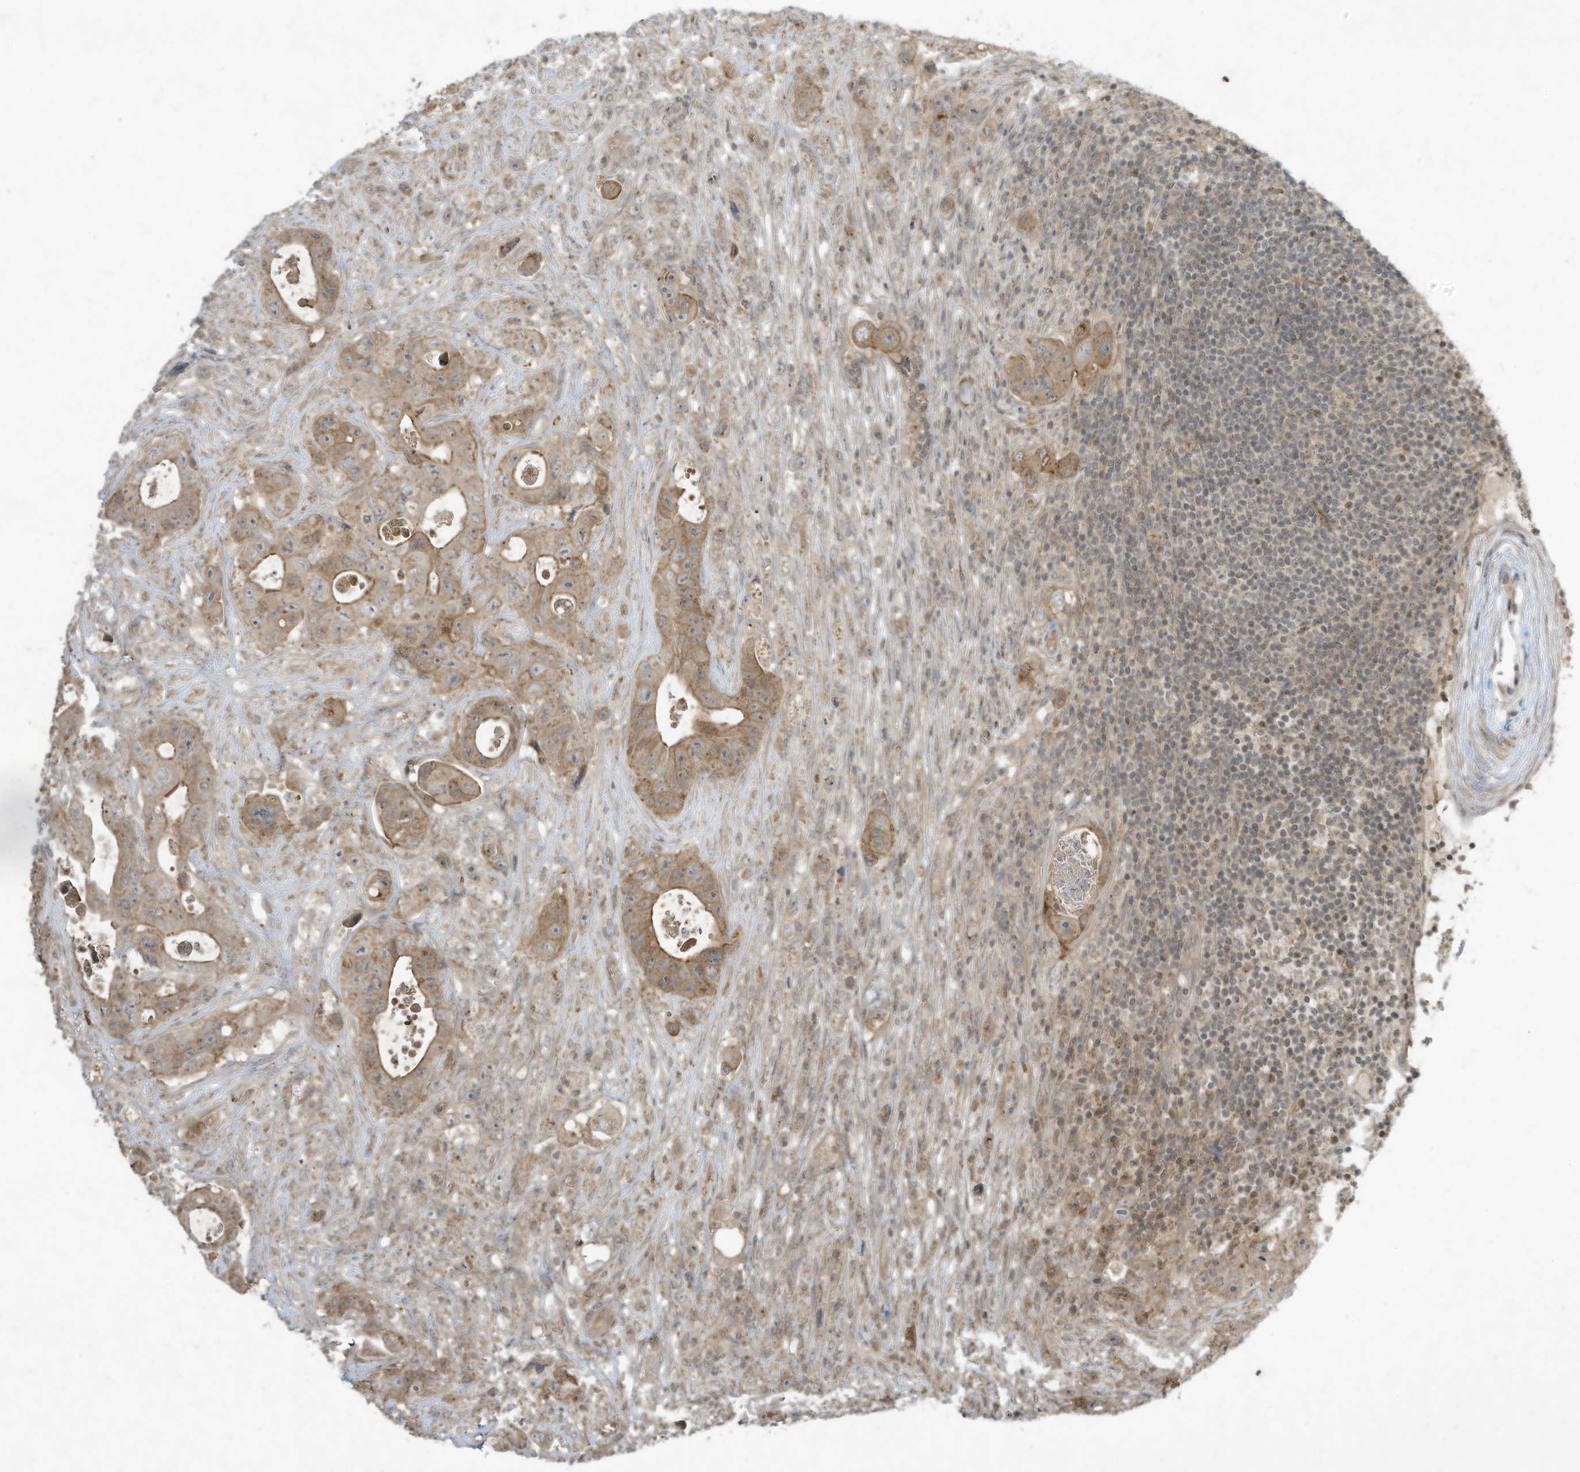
{"staining": {"intensity": "moderate", "quantity": ">75%", "location": "cytoplasmic/membranous"}, "tissue": "colorectal cancer", "cell_type": "Tumor cells", "image_type": "cancer", "snomed": [{"axis": "morphology", "description": "Adenocarcinoma, NOS"}, {"axis": "topography", "description": "Colon"}], "caption": "Protein expression analysis of colorectal cancer (adenocarcinoma) shows moderate cytoplasmic/membranous expression in about >75% of tumor cells.", "gene": "MATN2", "patient": {"sex": "female", "age": 46}}